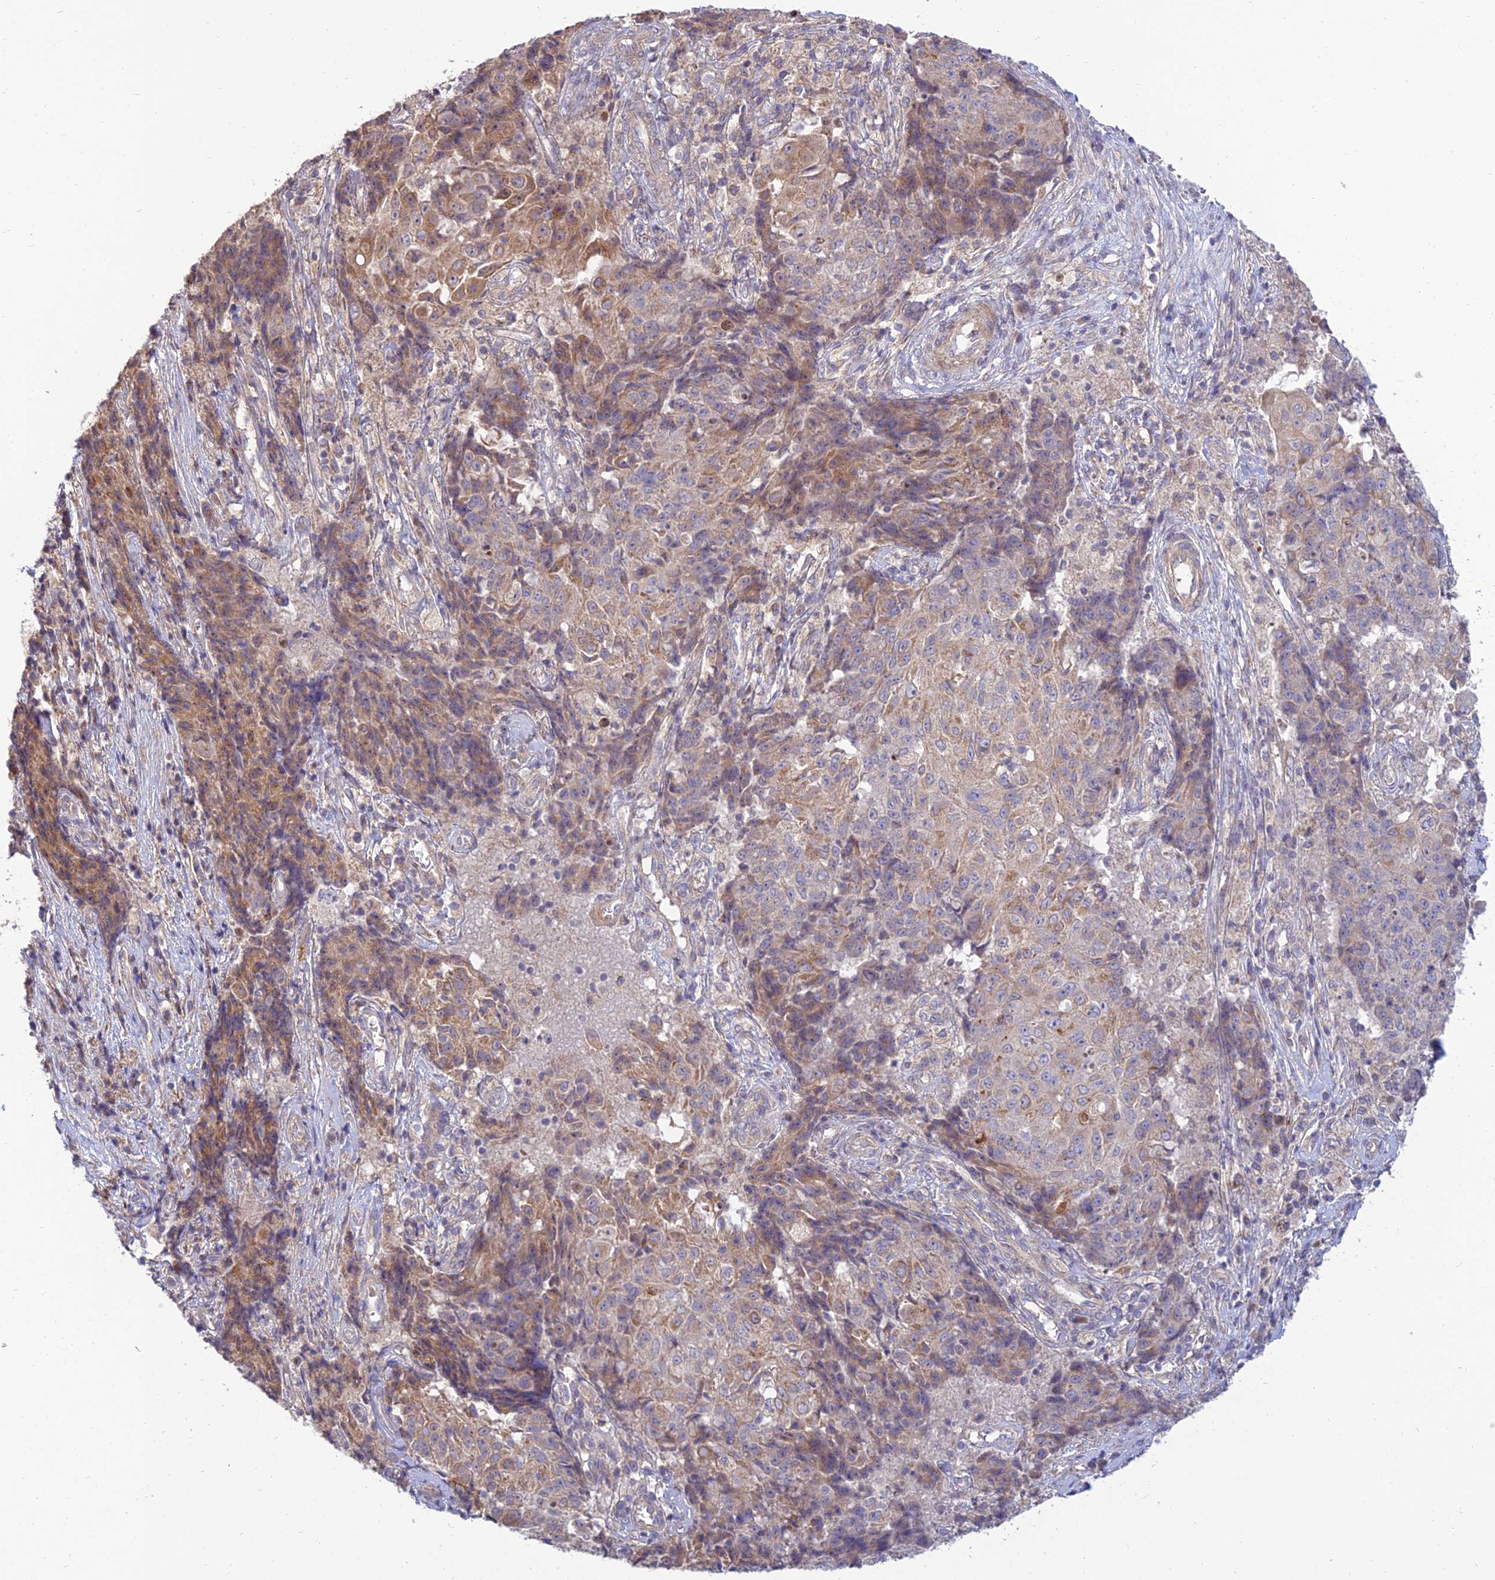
{"staining": {"intensity": "moderate", "quantity": "<25%", "location": "cytoplasmic/membranous"}, "tissue": "ovarian cancer", "cell_type": "Tumor cells", "image_type": "cancer", "snomed": [{"axis": "morphology", "description": "Carcinoma, endometroid"}, {"axis": "topography", "description": "Ovary"}], "caption": "Immunohistochemistry of ovarian cancer (endometroid carcinoma) demonstrates low levels of moderate cytoplasmic/membranous expression in about <25% of tumor cells. (Brightfield microscopy of DAB IHC at high magnification).", "gene": "C3orf20", "patient": {"sex": "female", "age": 42}}